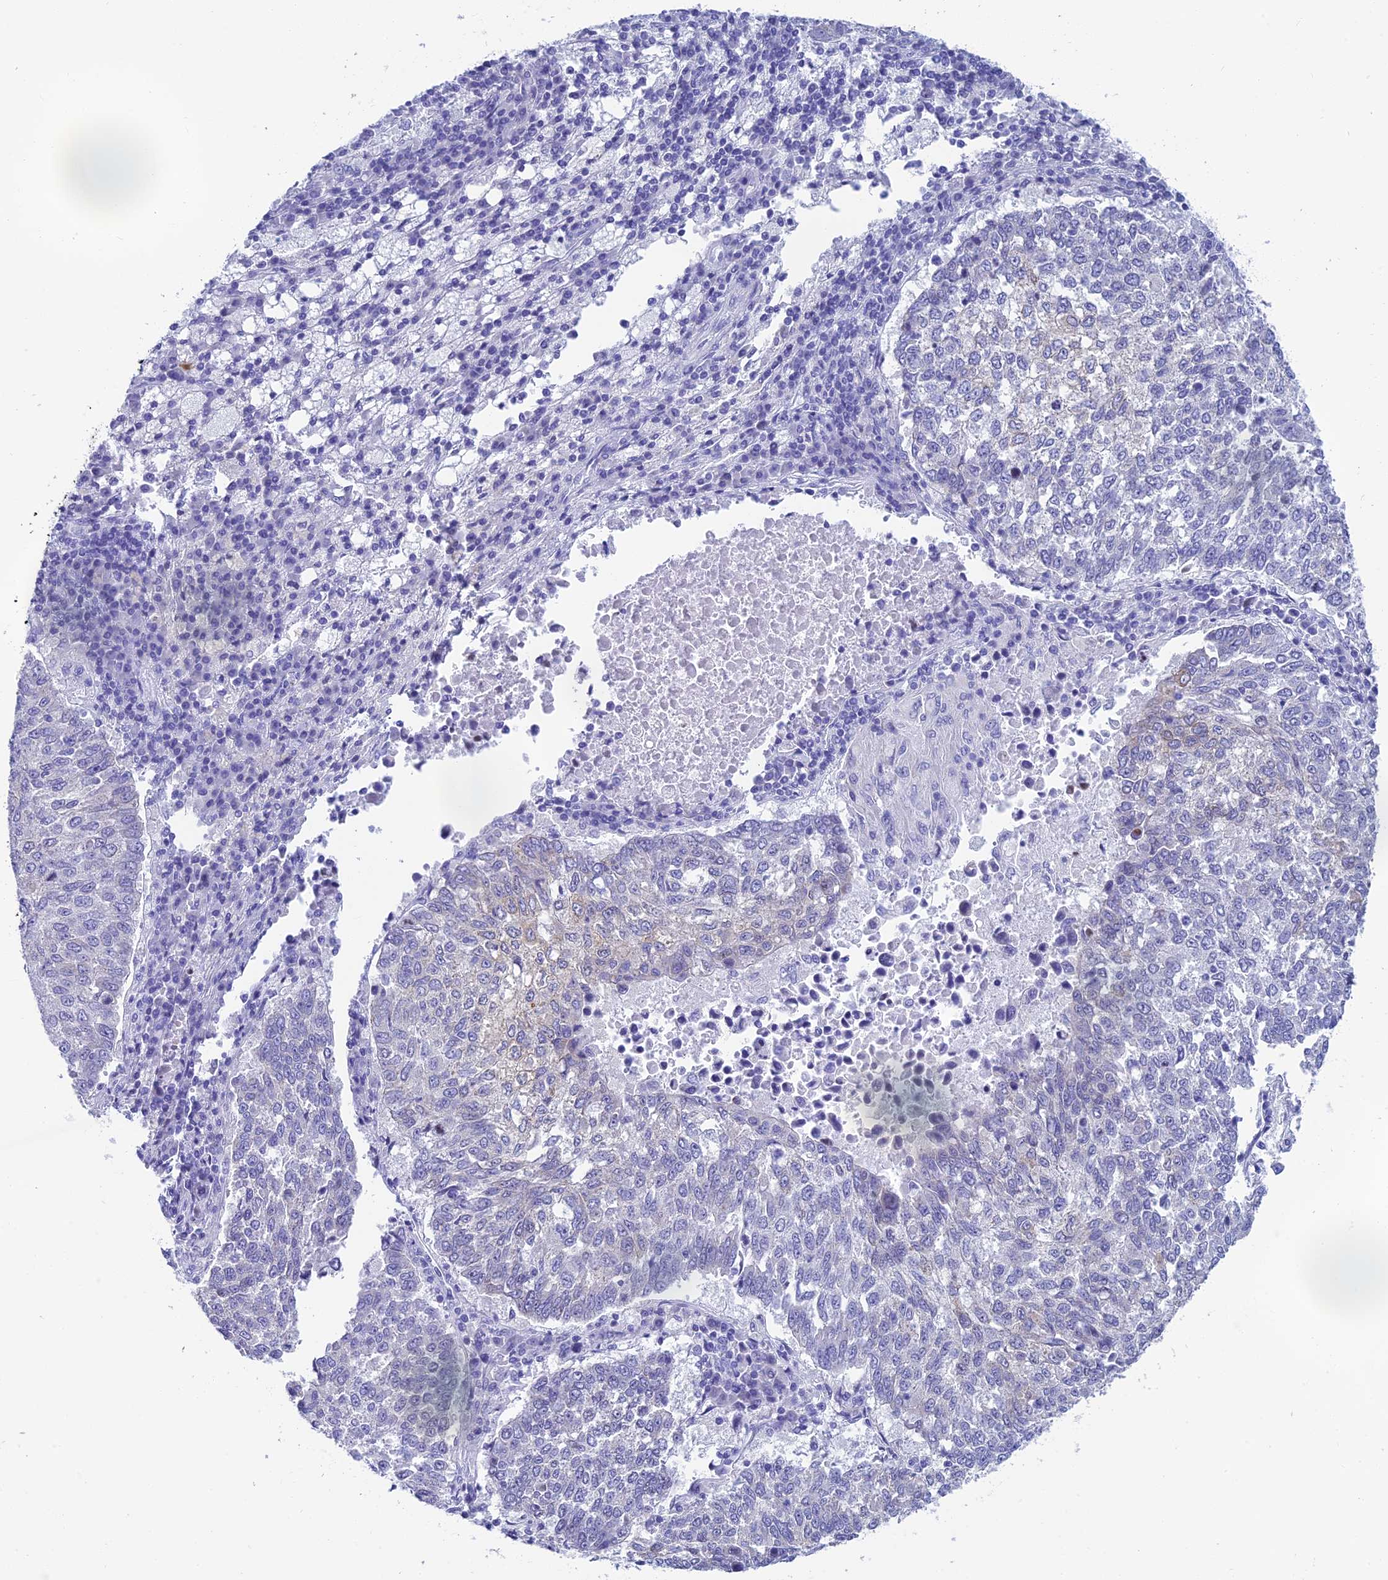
{"staining": {"intensity": "negative", "quantity": "none", "location": "none"}, "tissue": "lung cancer", "cell_type": "Tumor cells", "image_type": "cancer", "snomed": [{"axis": "morphology", "description": "Squamous cell carcinoma, NOS"}, {"axis": "topography", "description": "Lung"}], "caption": "This histopathology image is of squamous cell carcinoma (lung) stained with immunohistochemistry (IHC) to label a protein in brown with the nuclei are counter-stained blue. There is no staining in tumor cells.", "gene": "REEP4", "patient": {"sex": "male", "age": 73}}